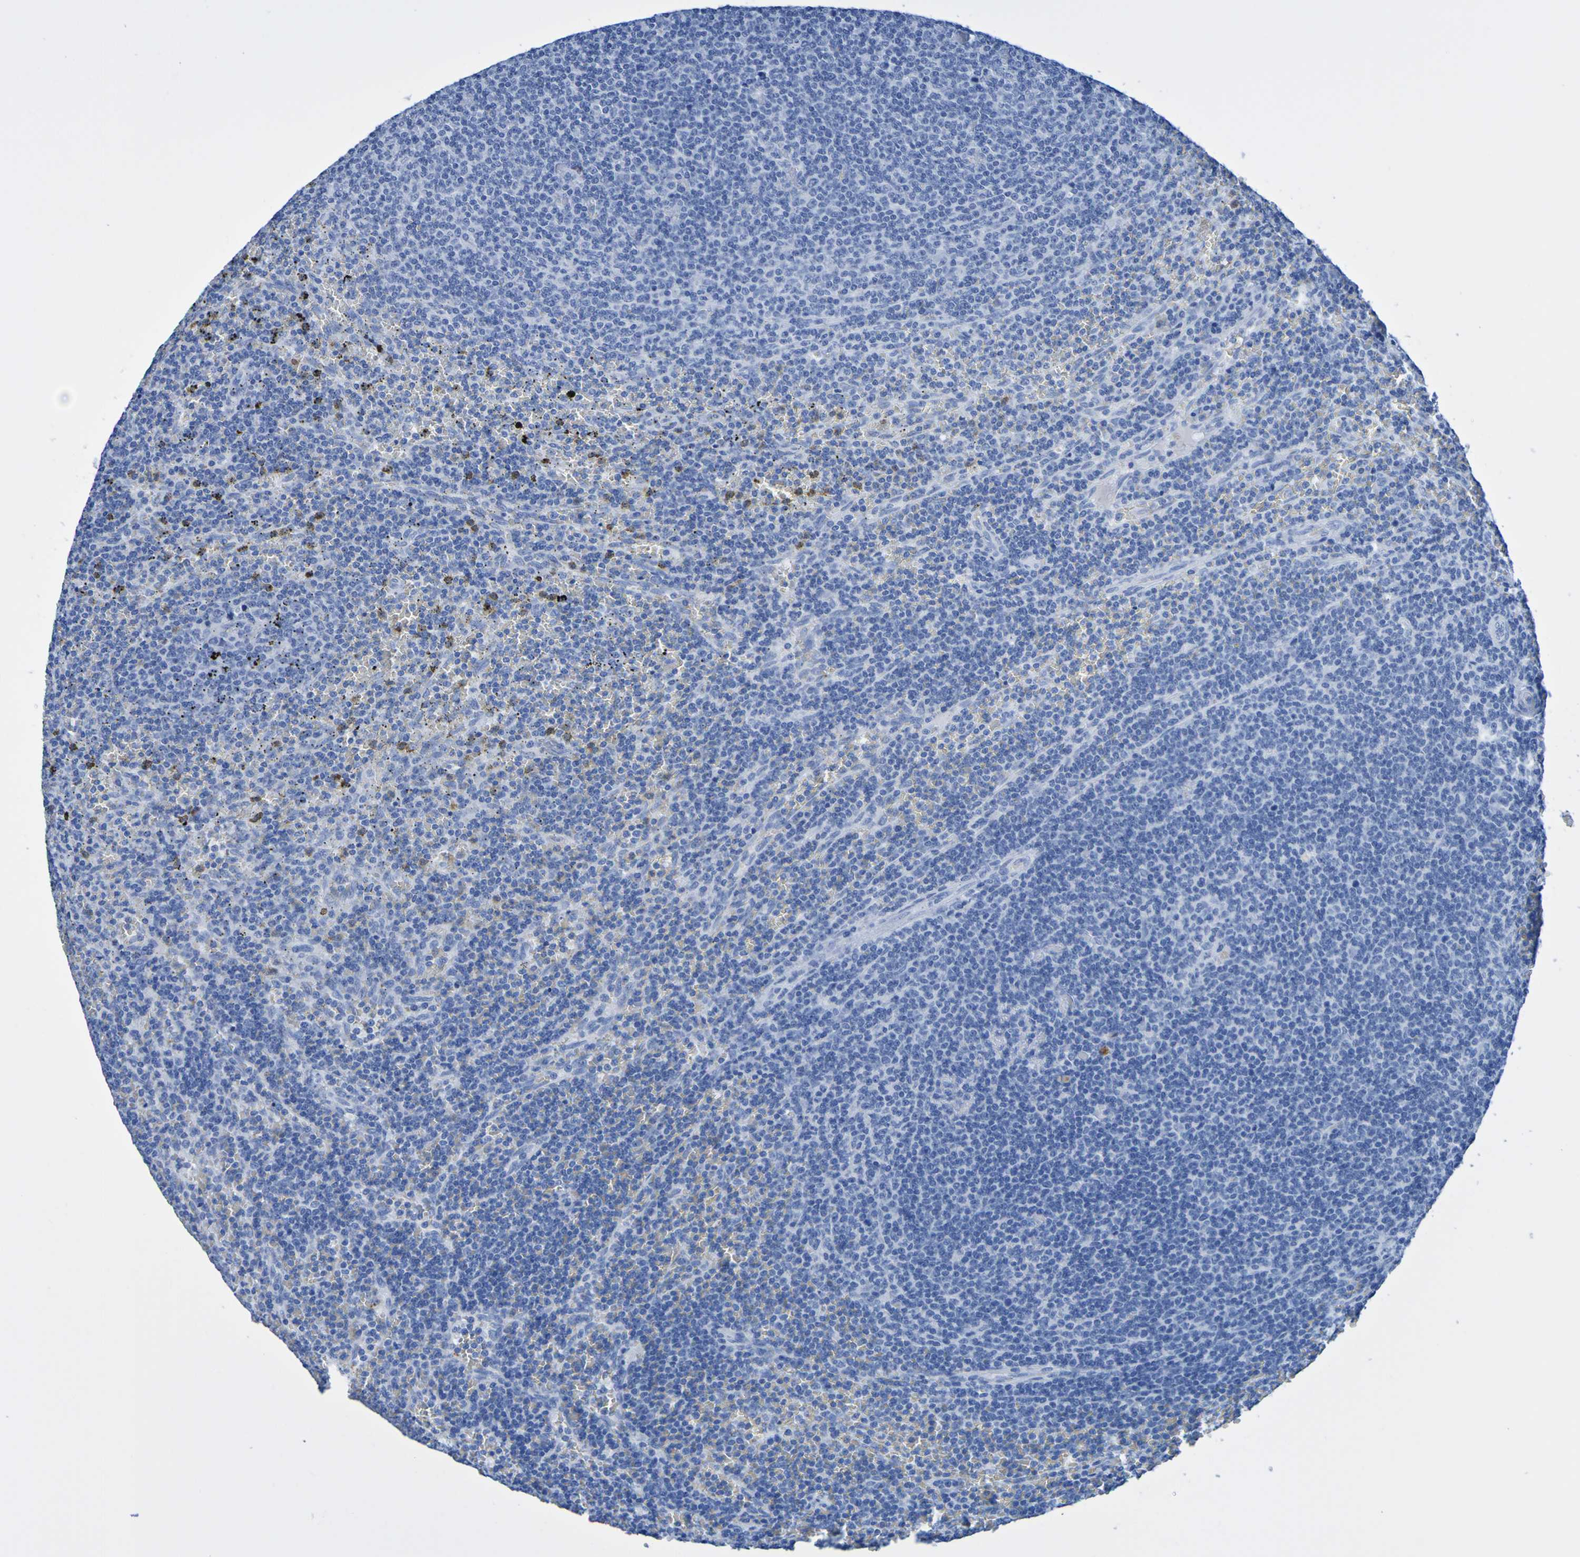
{"staining": {"intensity": "negative", "quantity": "none", "location": "none"}, "tissue": "lymphoma", "cell_type": "Tumor cells", "image_type": "cancer", "snomed": [{"axis": "morphology", "description": "Malignant lymphoma, non-Hodgkin's type, Low grade"}, {"axis": "topography", "description": "Spleen"}], "caption": "The image displays no significant positivity in tumor cells of lymphoma. (DAB (3,3'-diaminobenzidine) immunohistochemistry, high magnification).", "gene": "DPEP1", "patient": {"sex": "female", "age": 50}}